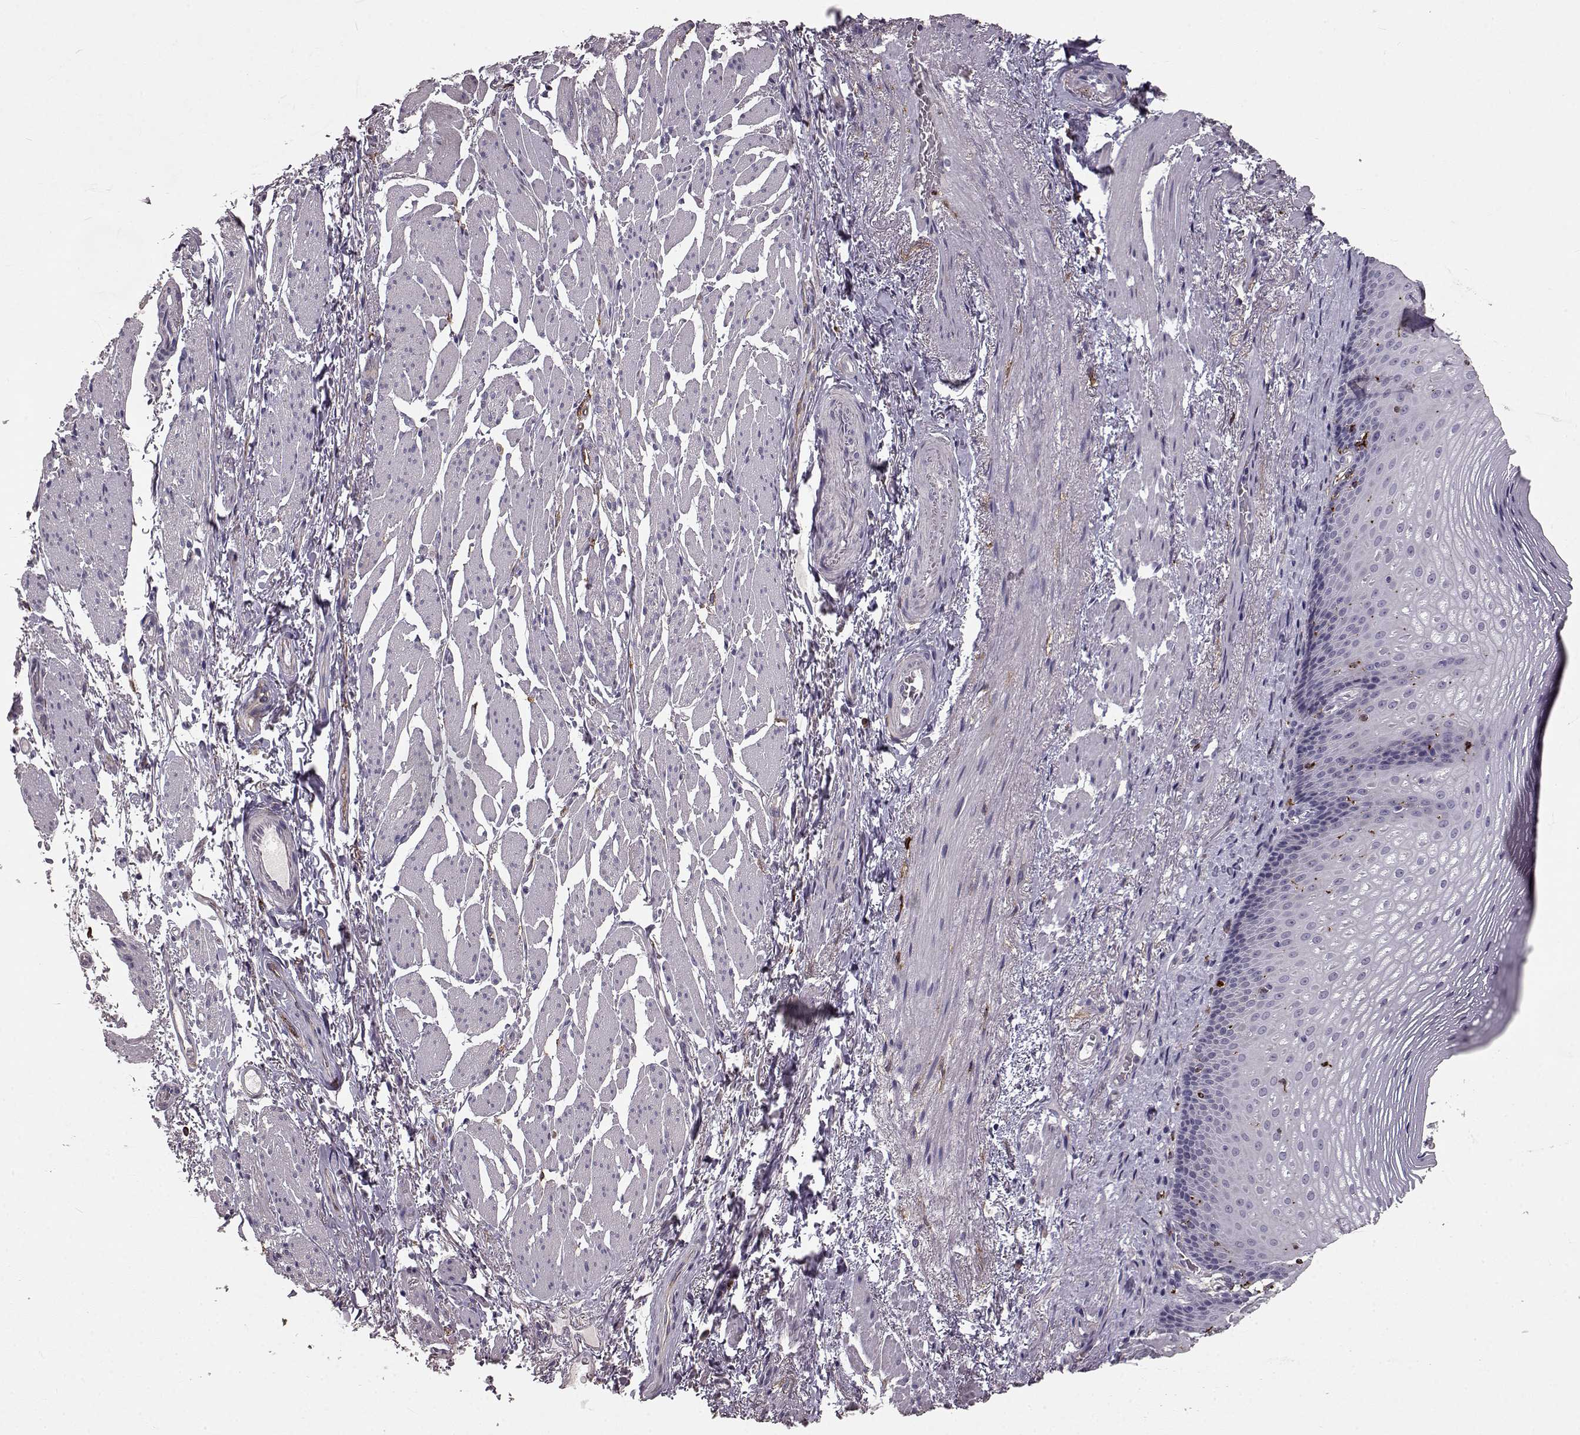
{"staining": {"intensity": "negative", "quantity": "none", "location": "none"}, "tissue": "esophagus", "cell_type": "Squamous epithelial cells", "image_type": "normal", "snomed": [{"axis": "morphology", "description": "Normal tissue, NOS"}, {"axis": "topography", "description": "Esophagus"}], "caption": "Protein analysis of benign esophagus exhibits no significant positivity in squamous epithelial cells. (DAB (3,3'-diaminobenzidine) IHC, high magnification).", "gene": "CCNF", "patient": {"sex": "male", "age": 76}}